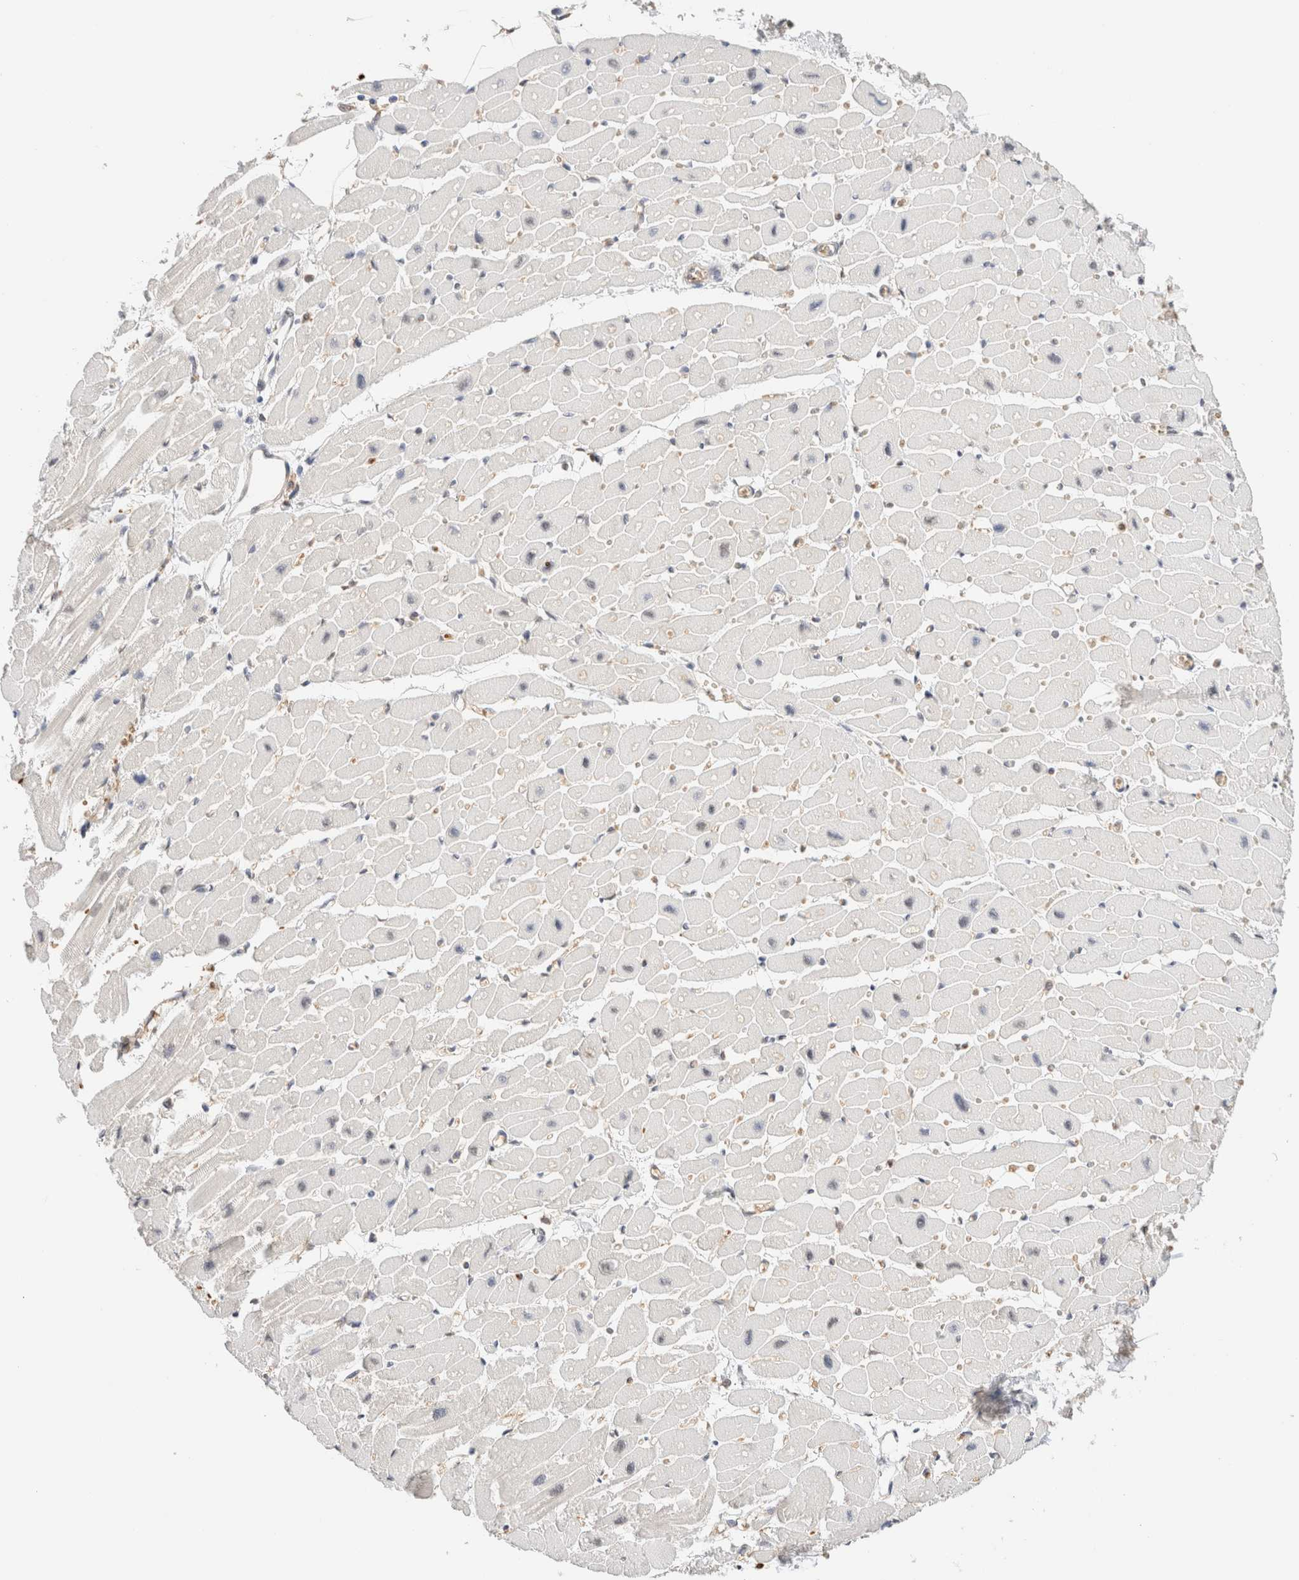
{"staining": {"intensity": "weak", "quantity": "<25%", "location": "cytoplasmic/membranous"}, "tissue": "heart muscle", "cell_type": "Cardiomyocytes", "image_type": "normal", "snomed": [{"axis": "morphology", "description": "Normal tissue, NOS"}, {"axis": "topography", "description": "Heart"}], "caption": "Immunohistochemistry (IHC) photomicrograph of benign heart muscle stained for a protein (brown), which demonstrates no positivity in cardiomyocytes.", "gene": "SYVN1", "patient": {"sex": "female", "age": 54}}